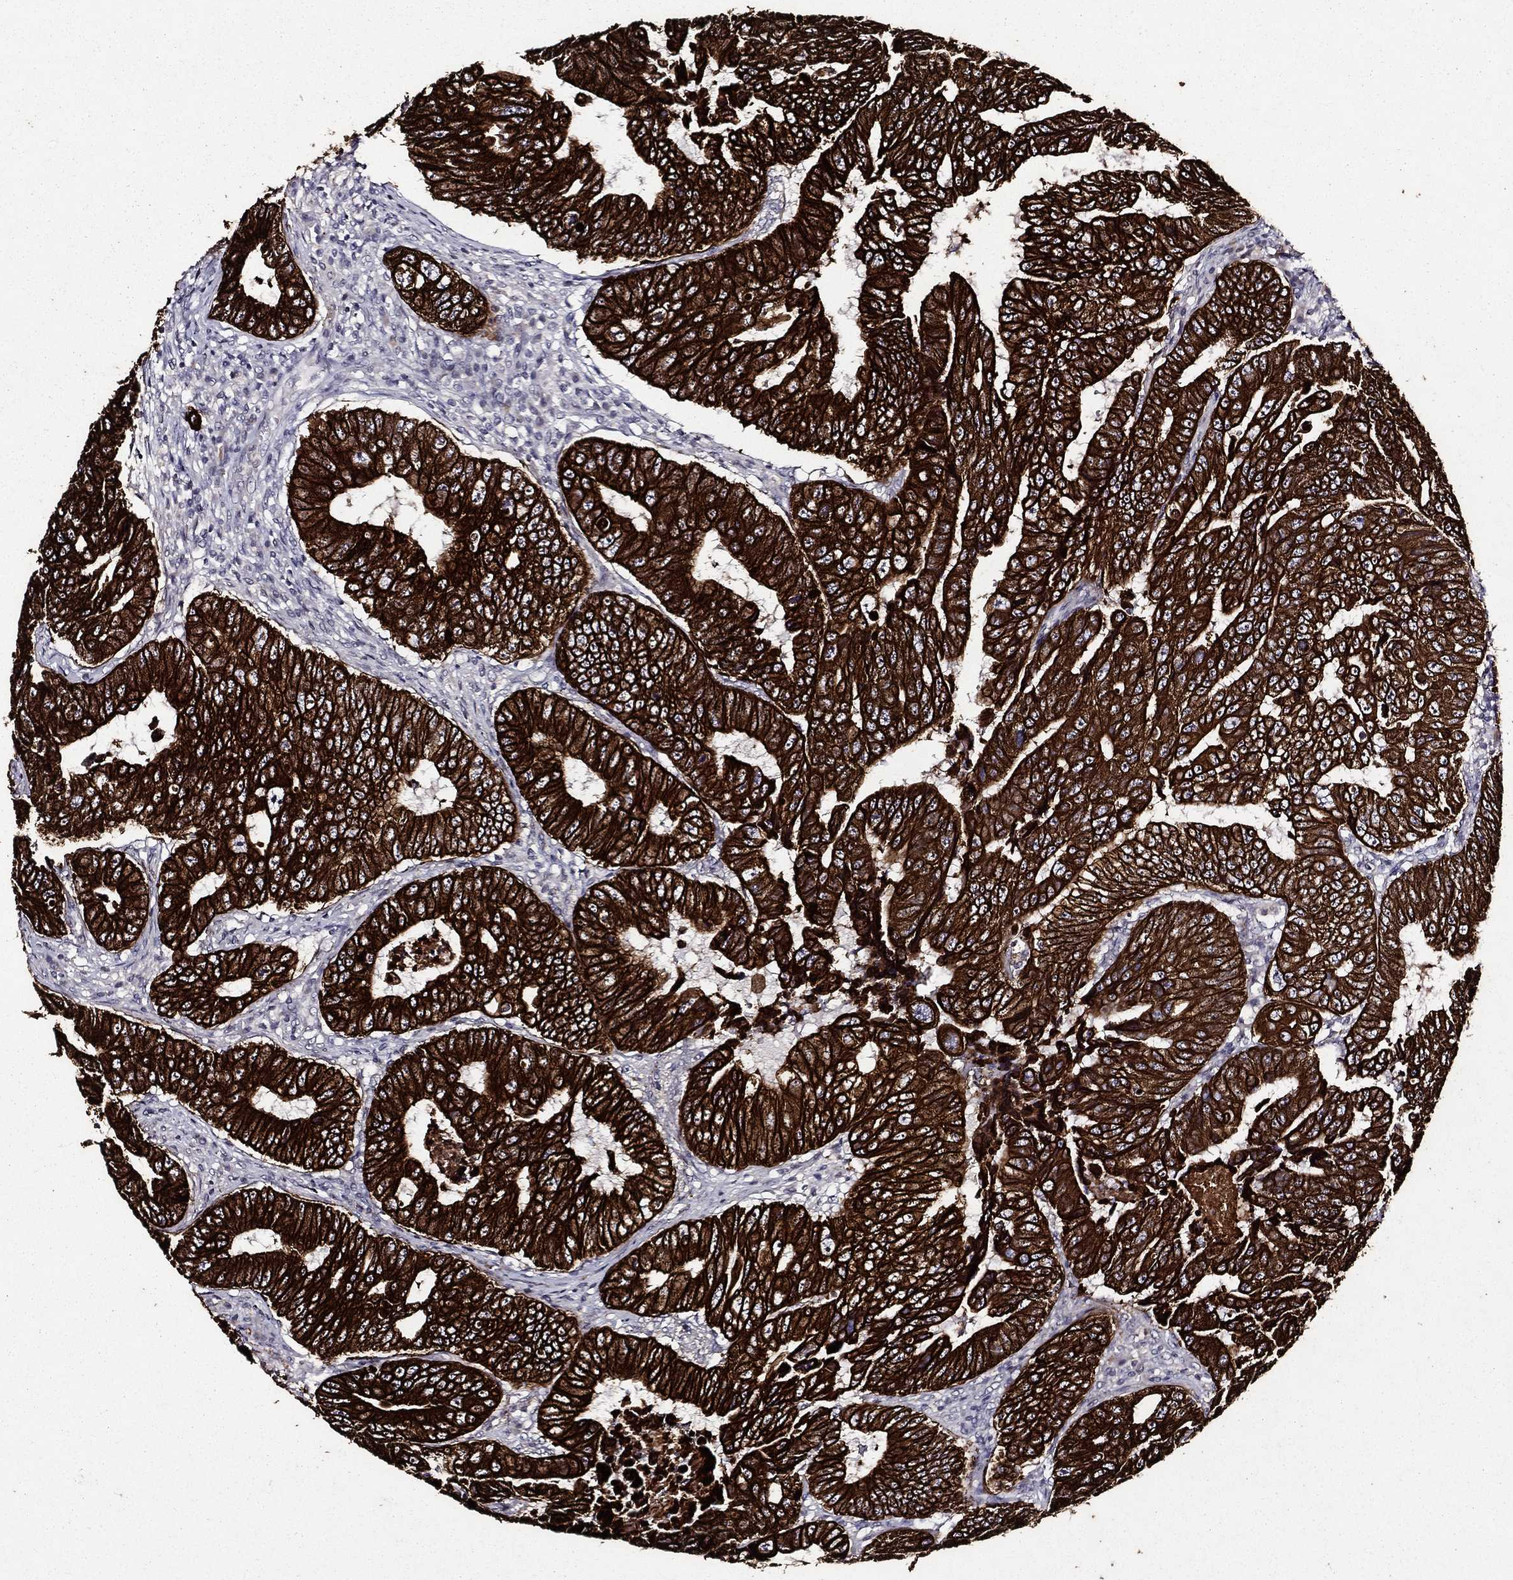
{"staining": {"intensity": "strong", "quantity": ">75%", "location": "cytoplasmic/membranous"}, "tissue": "colorectal cancer", "cell_type": "Tumor cells", "image_type": "cancer", "snomed": [{"axis": "morphology", "description": "Adenocarcinoma, NOS"}, {"axis": "topography", "description": "Colon"}], "caption": "A high amount of strong cytoplasmic/membranous expression is identified in about >75% of tumor cells in colorectal adenocarcinoma tissue.", "gene": "KRT7", "patient": {"sex": "female", "age": 72}}